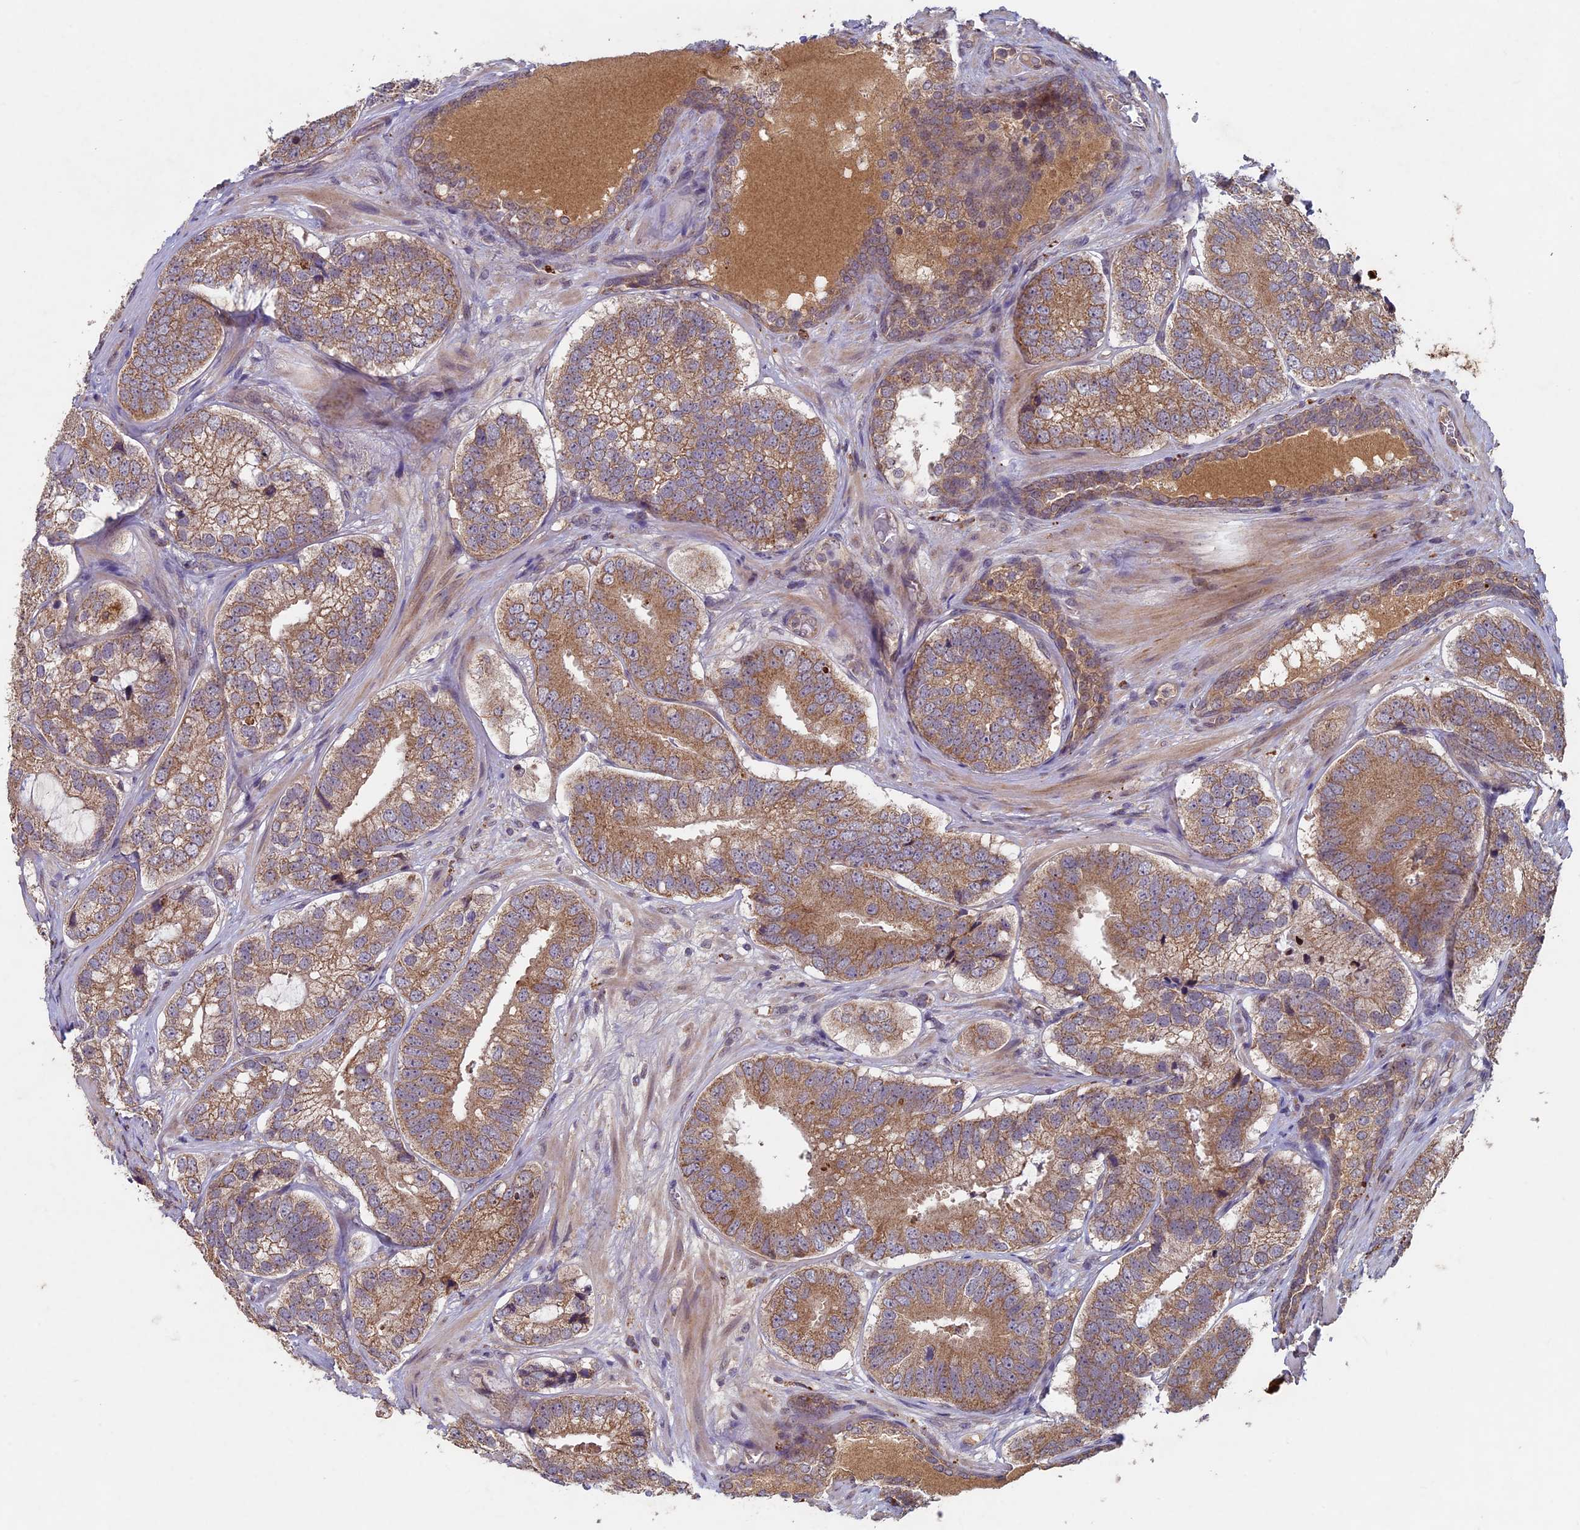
{"staining": {"intensity": "moderate", "quantity": ">75%", "location": "cytoplasmic/membranous"}, "tissue": "prostate cancer", "cell_type": "Tumor cells", "image_type": "cancer", "snomed": [{"axis": "morphology", "description": "Adenocarcinoma, High grade"}, {"axis": "topography", "description": "Prostate"}], "caption": "The micrograph demonstrates immunohistochemical staining of prostate adenocarcinoma (high-grade). There is moderate cytoplasmic/membranous expression is identified in approximately >75% of tumor cells.", "gene": "RCCD1", "patient": {"sex": "male", "age": 63}}